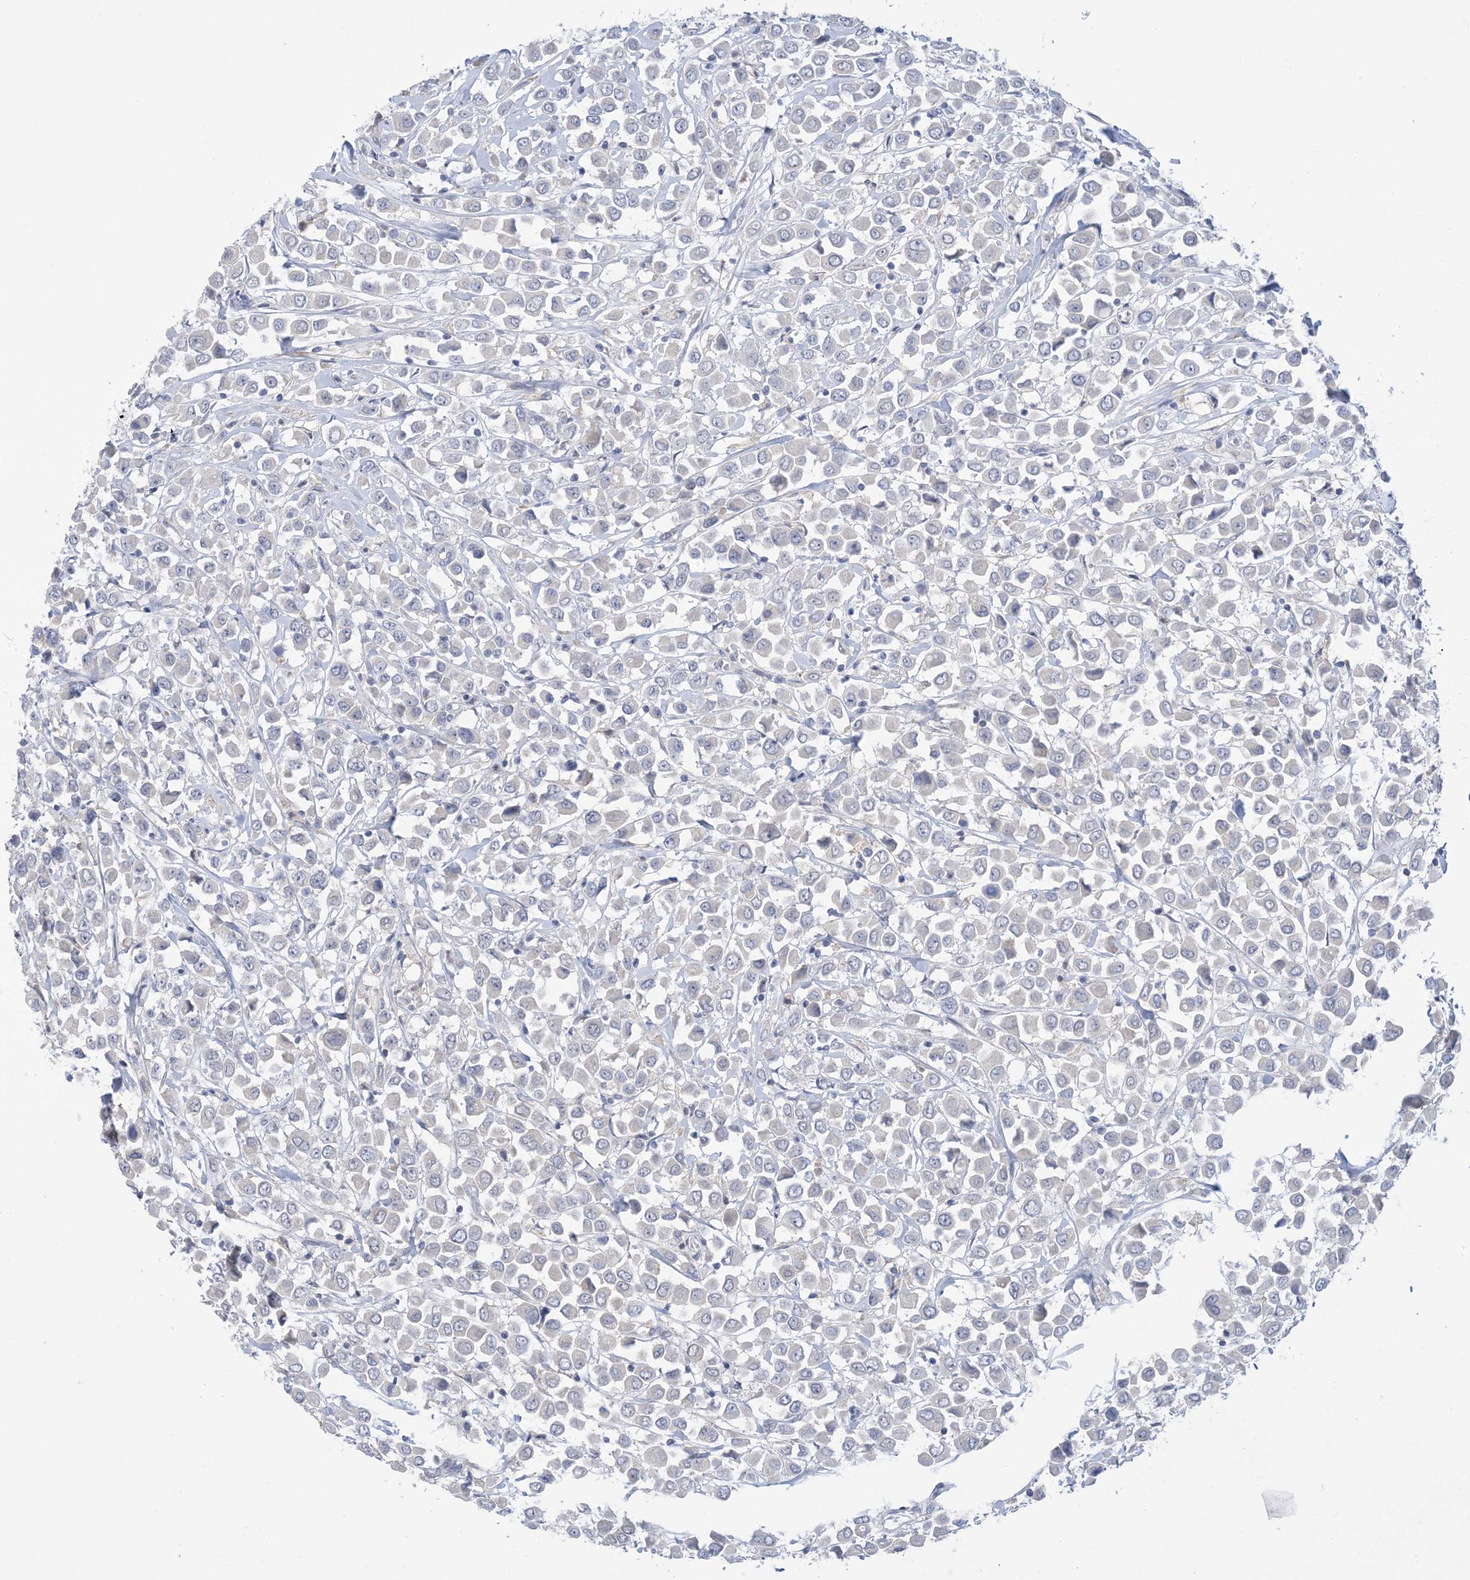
{"staining": {"intensity": "negative", "quantity": "none", "location": "none"}, "tissue": "breast cancer", "cell_type": "Tumor cells", "image_type": "cancer", "snomed": [{"axis": "morphology", "description": "Duct carcinoma"}, {"axis": "topography", "description": "Breast"}], "caption": "An image of human breast cancer (intraductal carcinoma) is negative for staining in tumor cells. (DAB immunohistochemistry, high magnification).", "gene": "TTYH1", "patient": {"sex": "female", "age": 61}}